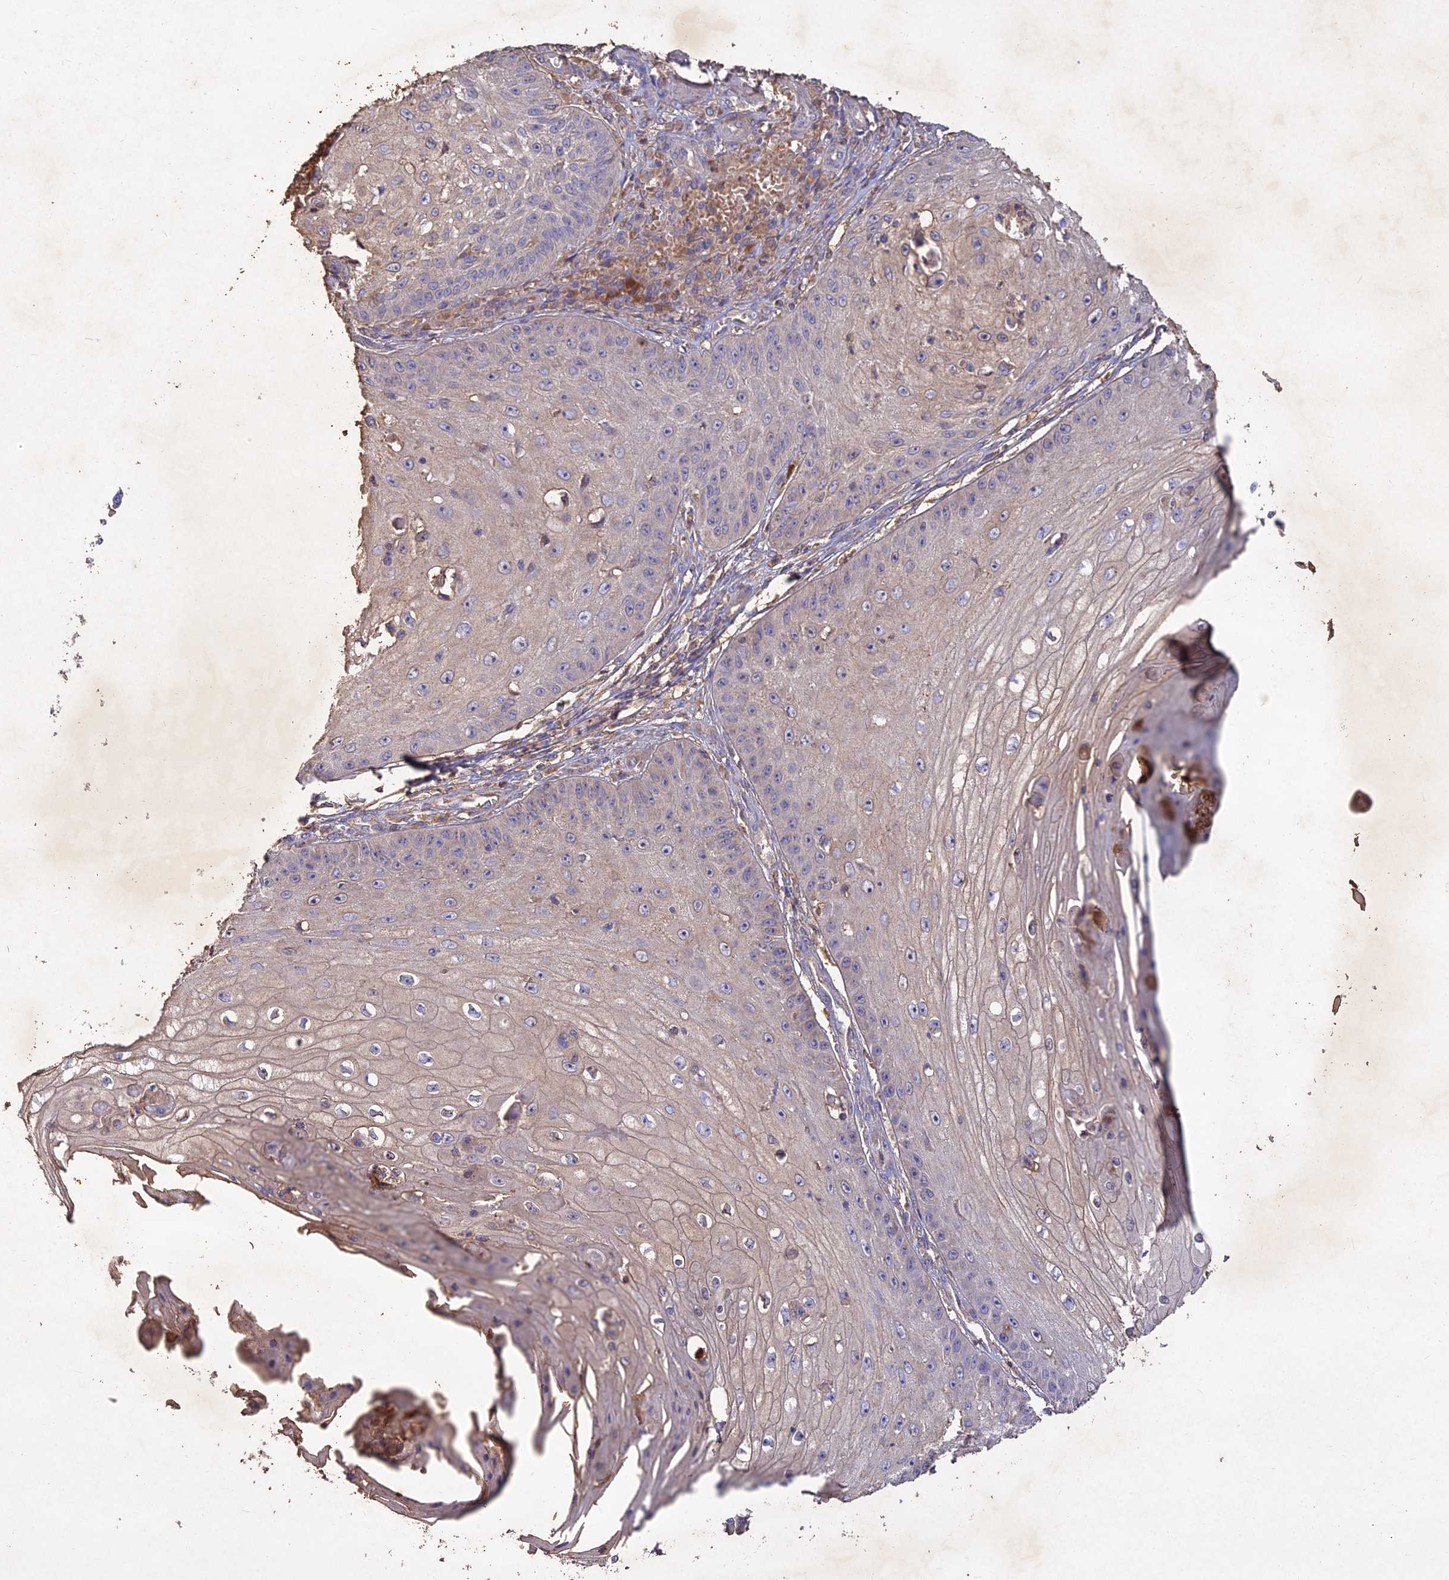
{"staining": {"intensity": "negative", "quantity": "none", "location": "none"}, "tissue": "skin cancer", "cell_type": "Tumor cells", "image_type": "cancer", "snomed": [{"axis": "morphology", "description": "Squamous cell carcinoma, NOS"}, {"axis": "topography", "description": "Skin"}], "caption": "A high-resolution histopathology image shows immunohistochemistry staining of skin squamous cell carcinoma, which shows no significant staining in tumor cells.", "gene": "ACSM5", "patient": {"sex": "male", "age": 70}}